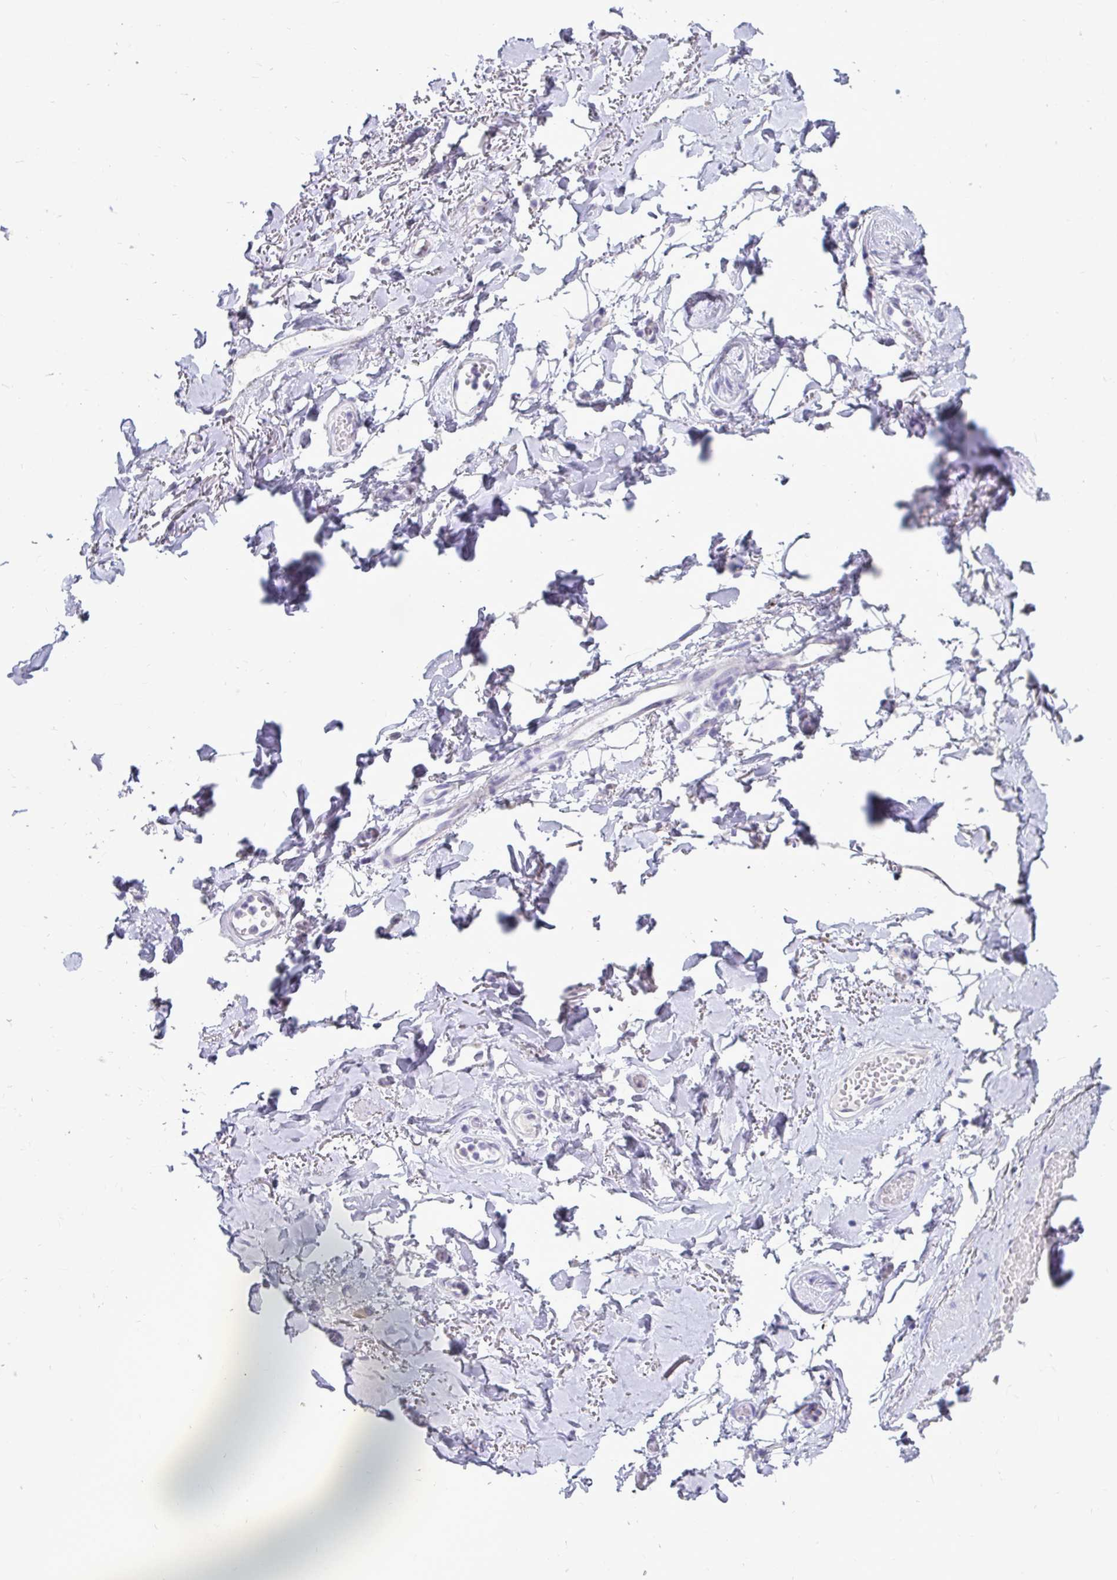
{"staining": {"intensity": "negative", "quantity": "none", "location": "none"}, "tissue": "adipose tissue", "cell_type": "Adipocytes", "image_type": "normal", "snomed": [{"axis": "morphology", "description": "Normal tissue, NOS"}, {"axis": "topography", "description": "Anal"}, {"axis": "topography", "description": "Peripheral nerve tissue"}], "caption": "The photomicrograph exhibits no staining of adipocytes in unremarkable adipose tissue. (DAB (3,3'-diaminobenzidine) immunohistochemistry (IHC) with hematoxylin counter stain).", "gene": "CTSZ", "patient": {"sex": "male", "age": 78}}